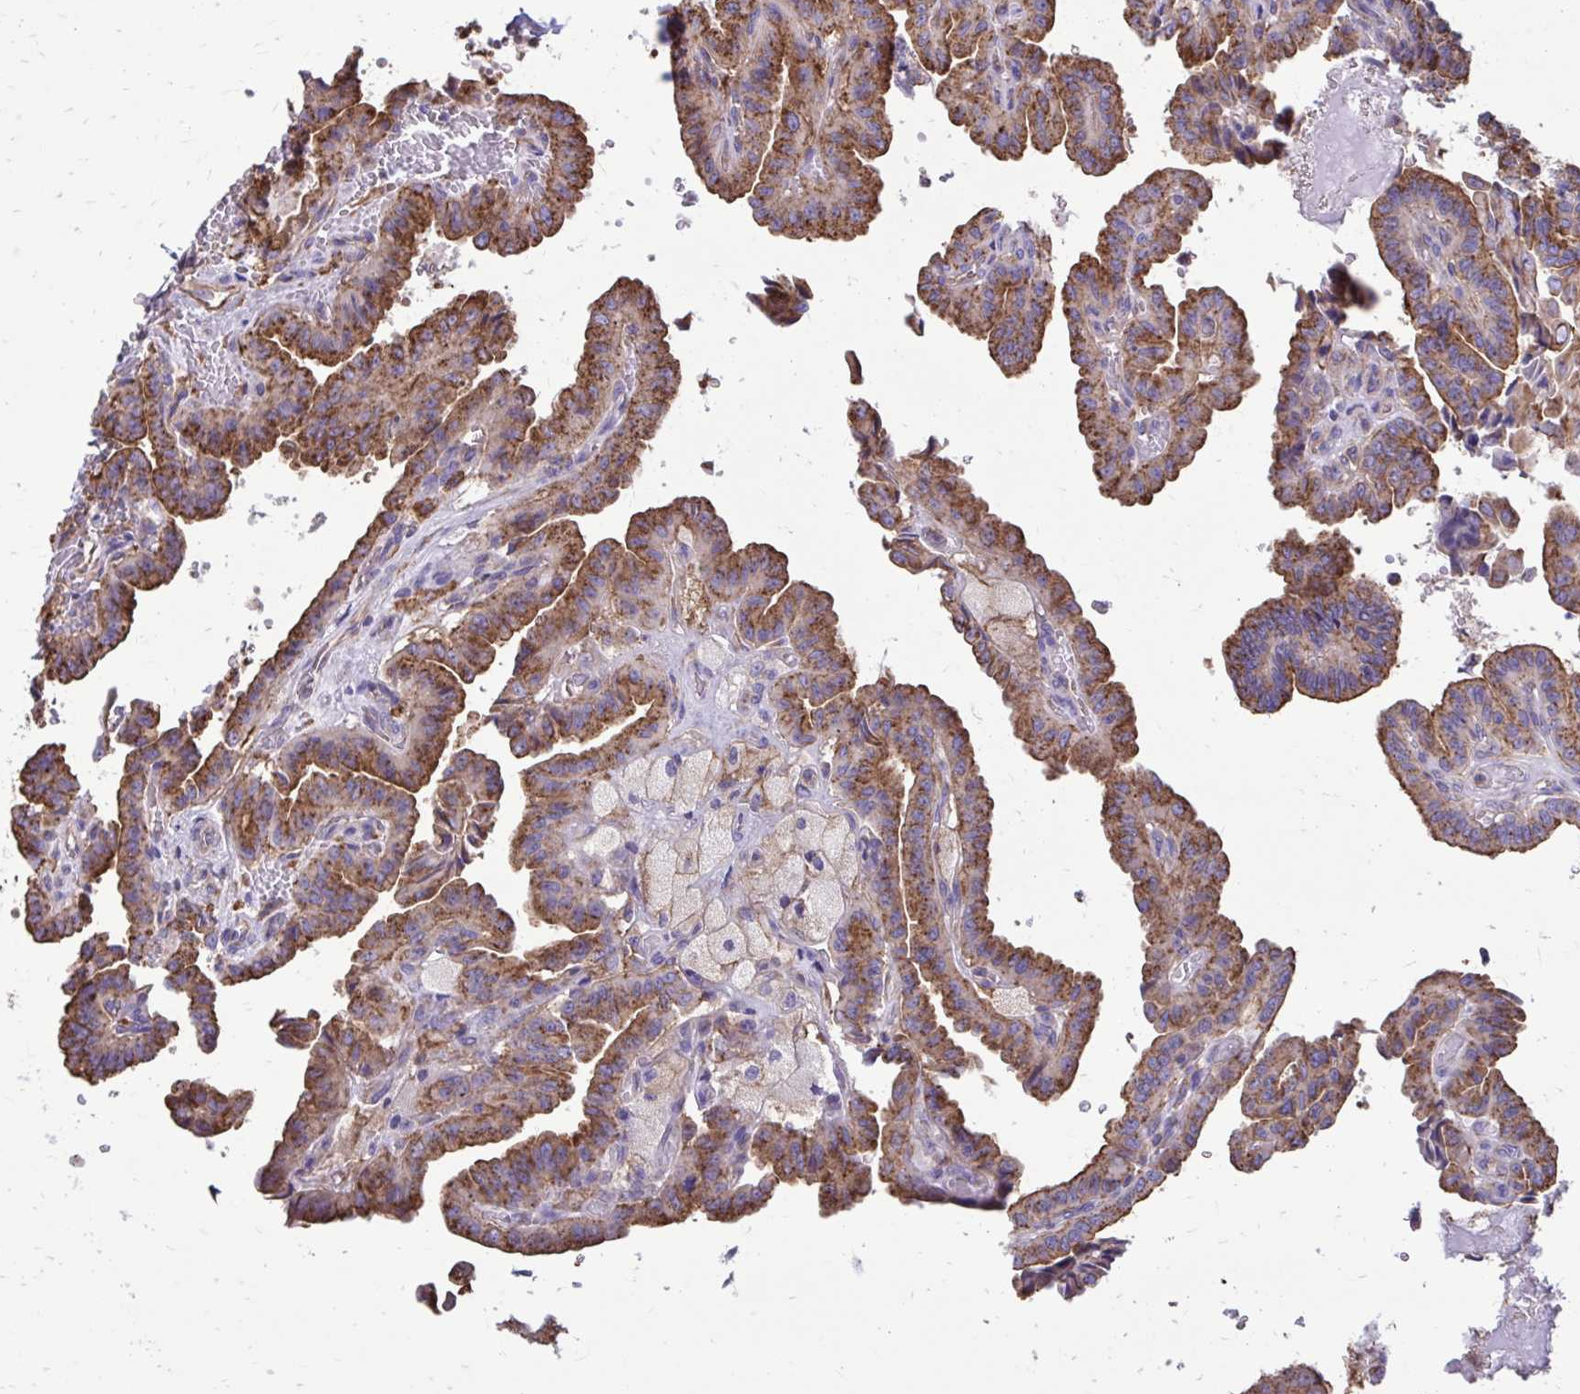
{"staining": {"intensity": "moderate", "quantity": ">75%", "location": "cytoplasmic/membranous"}, "tissue": "thyroid cancer", "cell_type": "Tumor cells", "image_type": "cancer", "snomed": [{"axis": "morphology", "description": "Papillary adenocarcinoma, NOS"}, {"axis": "topography", "description": "Thyroid gland"}], "caption": "Tumor cells display medium levels of moderate cytoplasmic/membranous expression in about >75% of cells in human thyroid papillary adenocarcinoma. Nuclei are stained in blue.", "gene": "CLTA", "patient": {"sex": "male", "age": 87}}